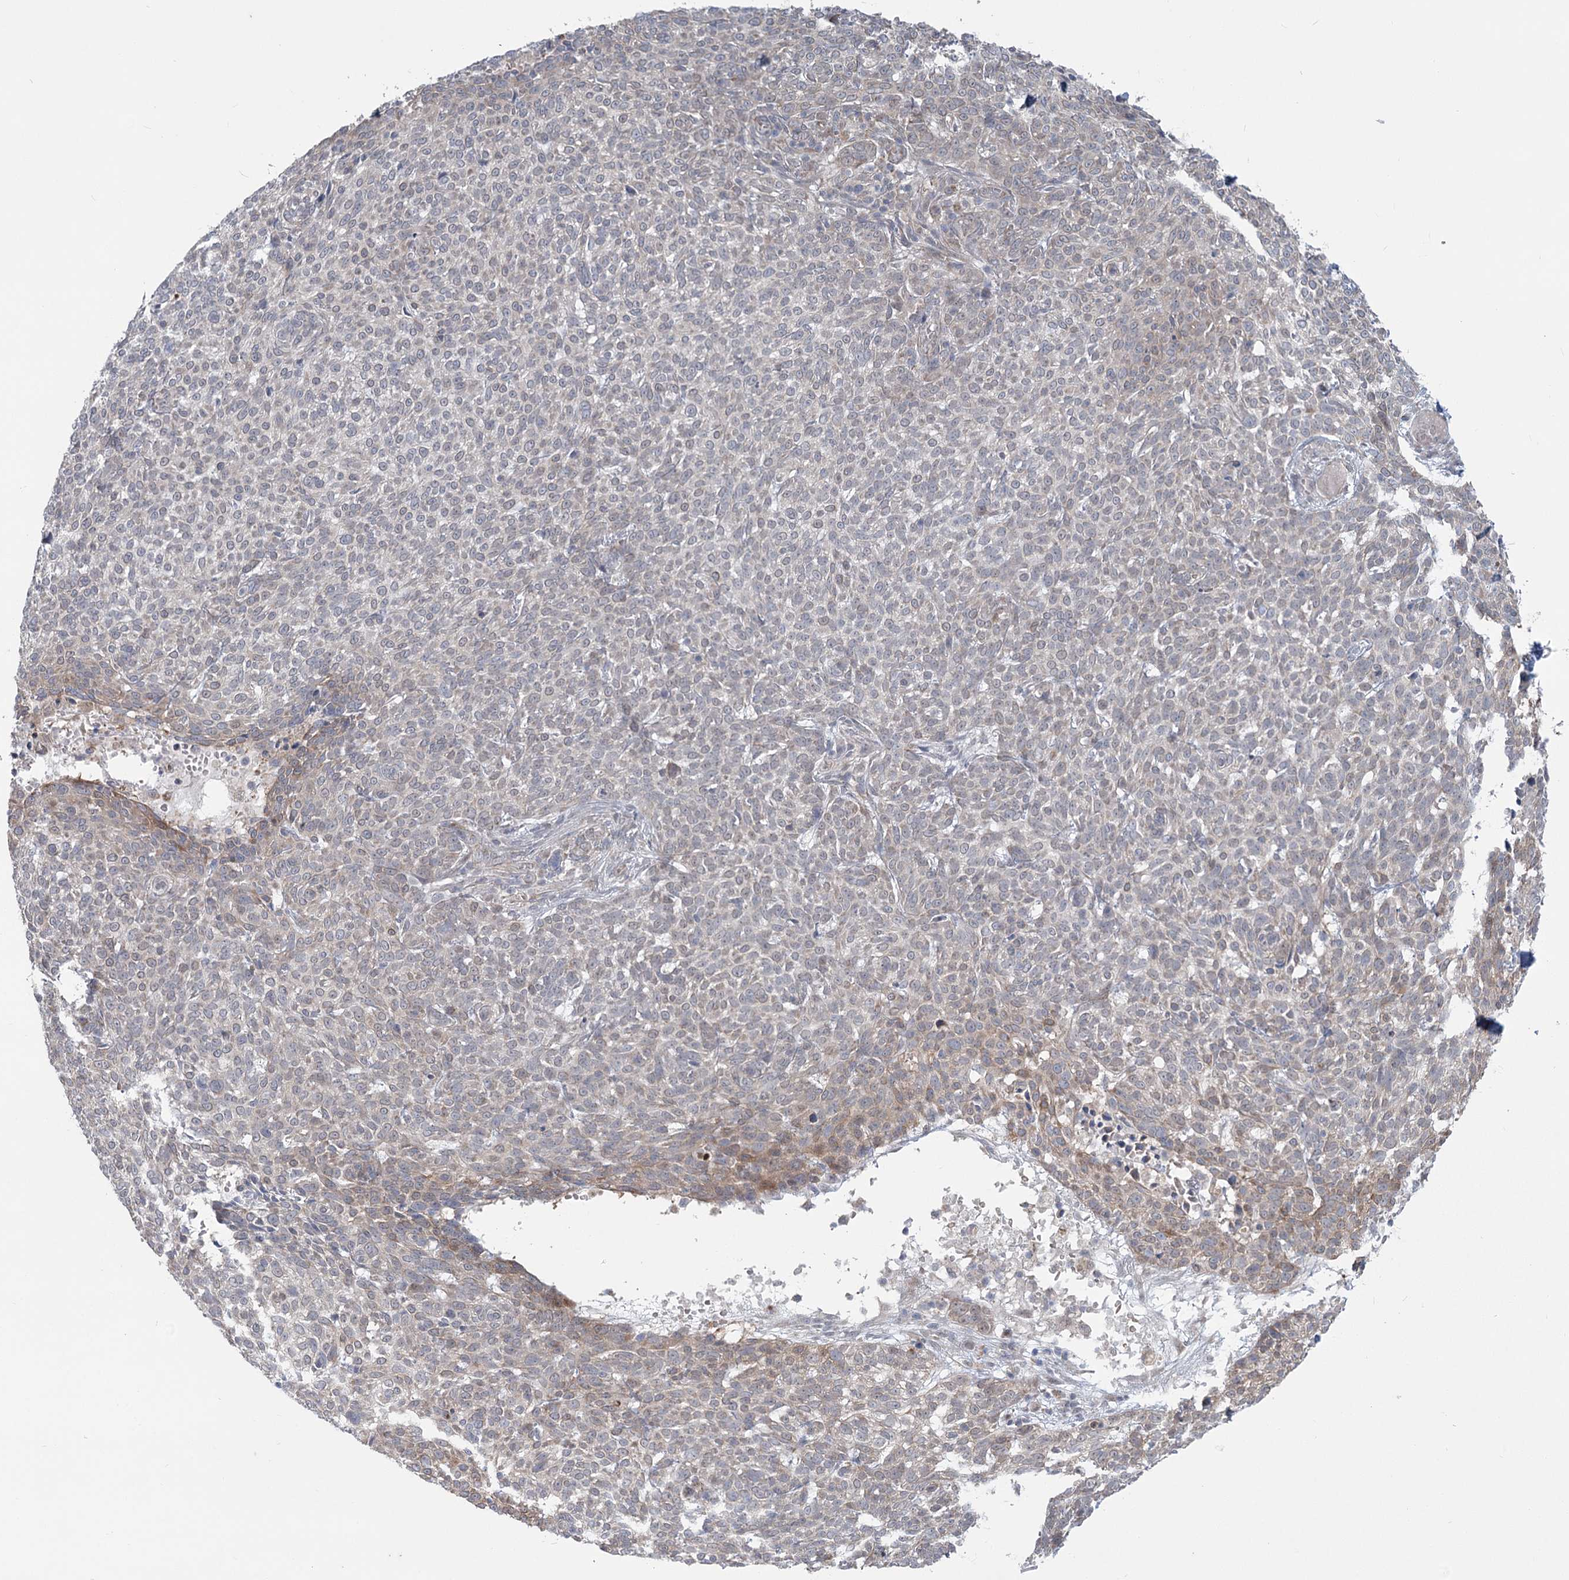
{"staining": {"intensity": "weak", "quantity": "<25%", "location": "cytoplasmic/membranous"}, "tissue": "skin cancer", "cell_type": "Tumor cells", "image_type": "cancer", "snomed": [{"axis": "morphology", "description": "Basal cell carcinoma"}, {"axis": "topography", "description": "Skin"}], "caption": "The micrograph reveals no staining of tumor cells in skin cancer. (DAB immunohistochemistry, high magnification).", "gene": "MTG1", "patient": {"sex": "male", "age": 85}}